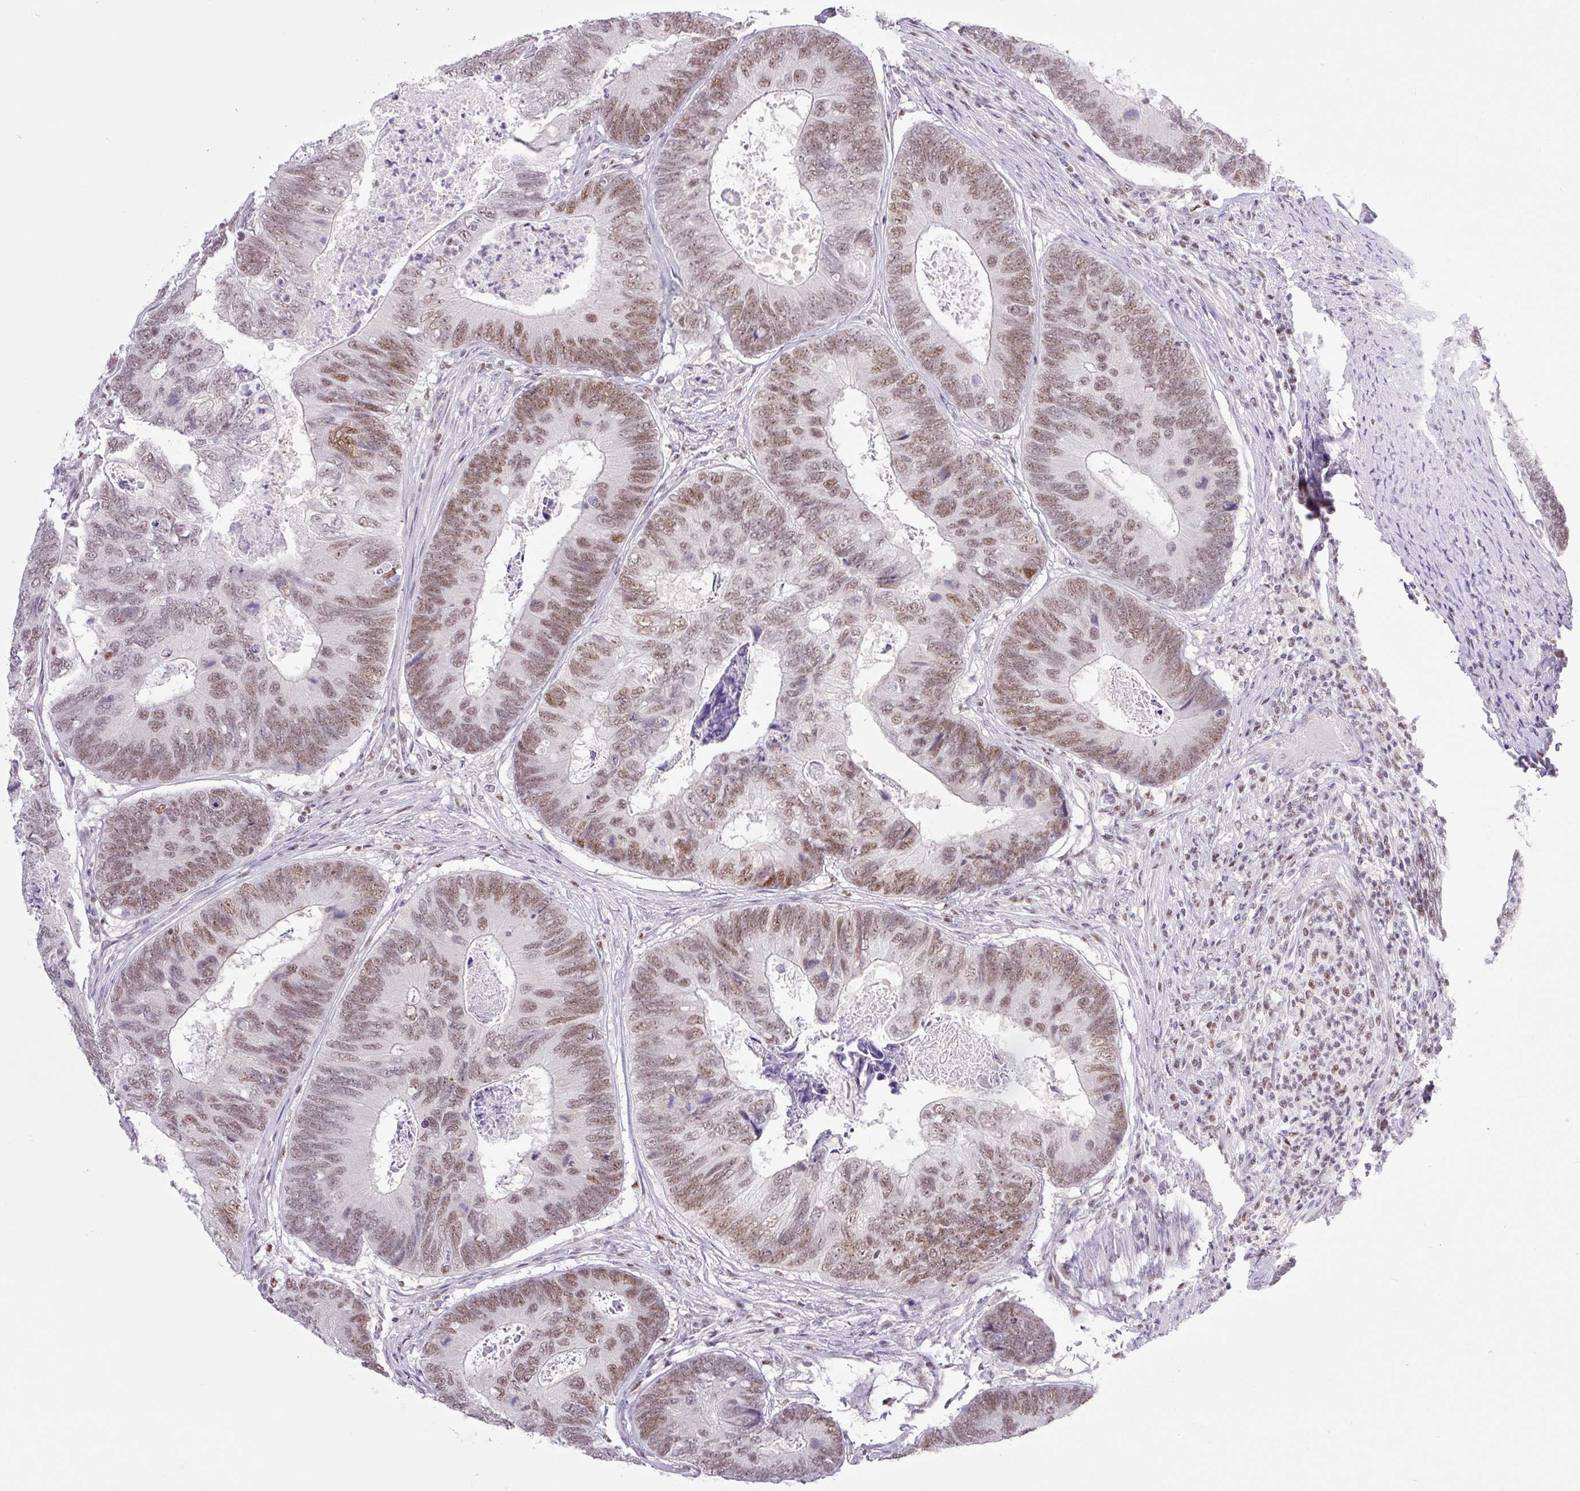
{"staining": {"intensity": "moderate", "quantity": "25%-75%", "location": "nuclear"}, "tissue": "colorectal cancer", "cell_type": "Tumor cells", "image_type": "cancer", "snomed": [{"axis": "morphology", "description": "Adenocarcinoma, NOS"}, {"axis": "topography", "description": "Colon"}], "caption": "Immunohistochemistry staining of colorectal cancer (adenocarcinoma), which displays medium levels of moderate nuclear staining in about 25%-75% of tumor cells indicating moderate nuclear protein expression. The staining was performed using DAB (3,3'-diaminobenzidine) (brown) for protein detection and nuclei were counterstained in hematoxylin (blue).", "gene": "TLE3", "patient": {"sex": "female", "age": 67}}